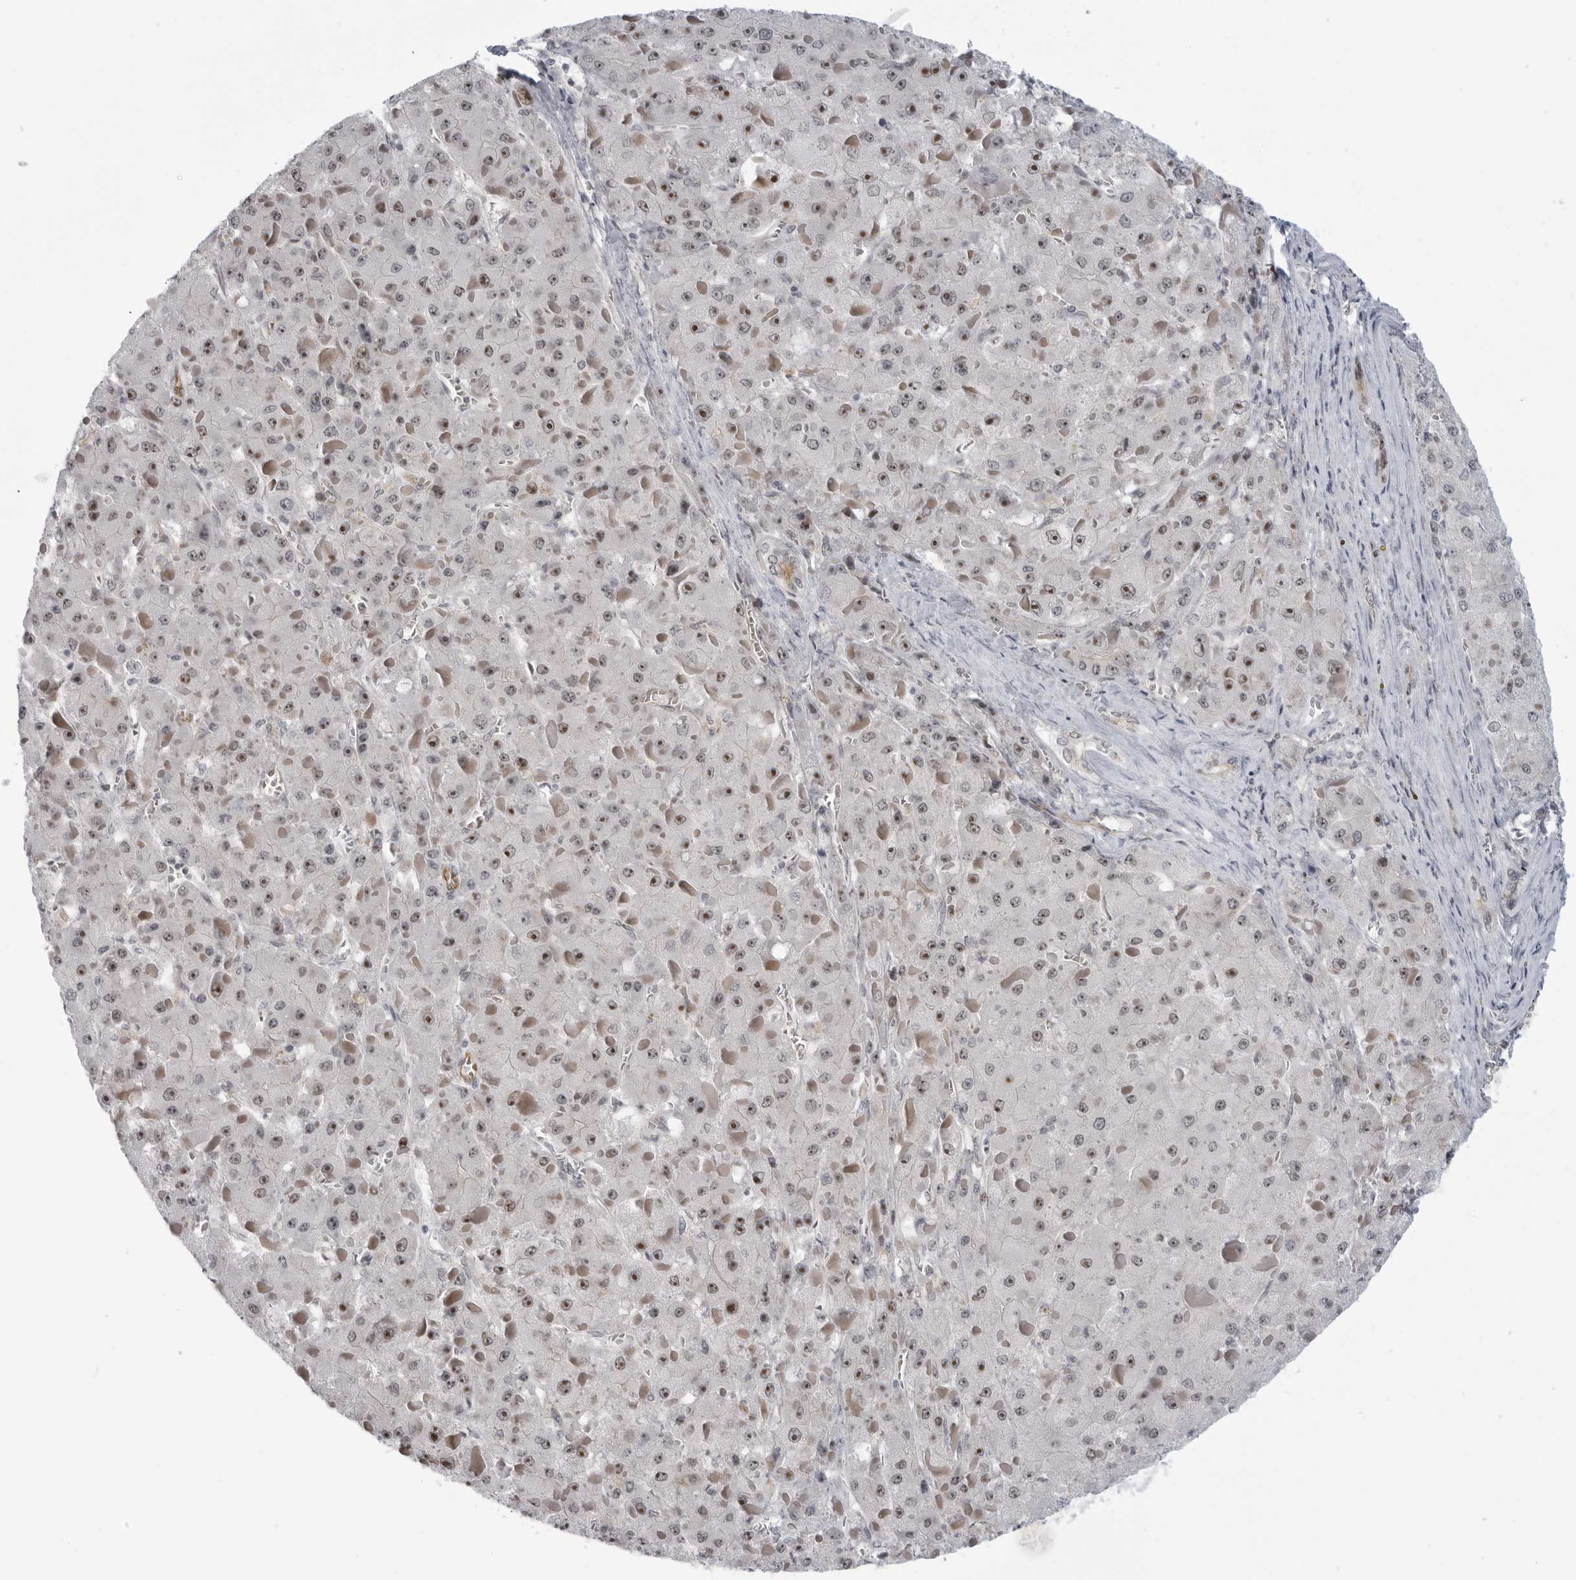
{"staining": {"intensity": "moderate", "quantity": ">75%", "location": "nuclear"}, "tissue": "liver cancer", "cell_type": "Tumor cells", "image_type": "cancer", "snomed": [{"axis": "morphology", "description": "Carcinoma, Hepatocellular, NOS"}, {"axis": "topography", "description": "Liver"}], "caption": "Moderate nuclear protein expression is appreciated in about >75% of tumor cells in liver hepatocellular carcinoma.", "gene": "CEP295NL", "patient": {"sex": "female", "age": 73}}